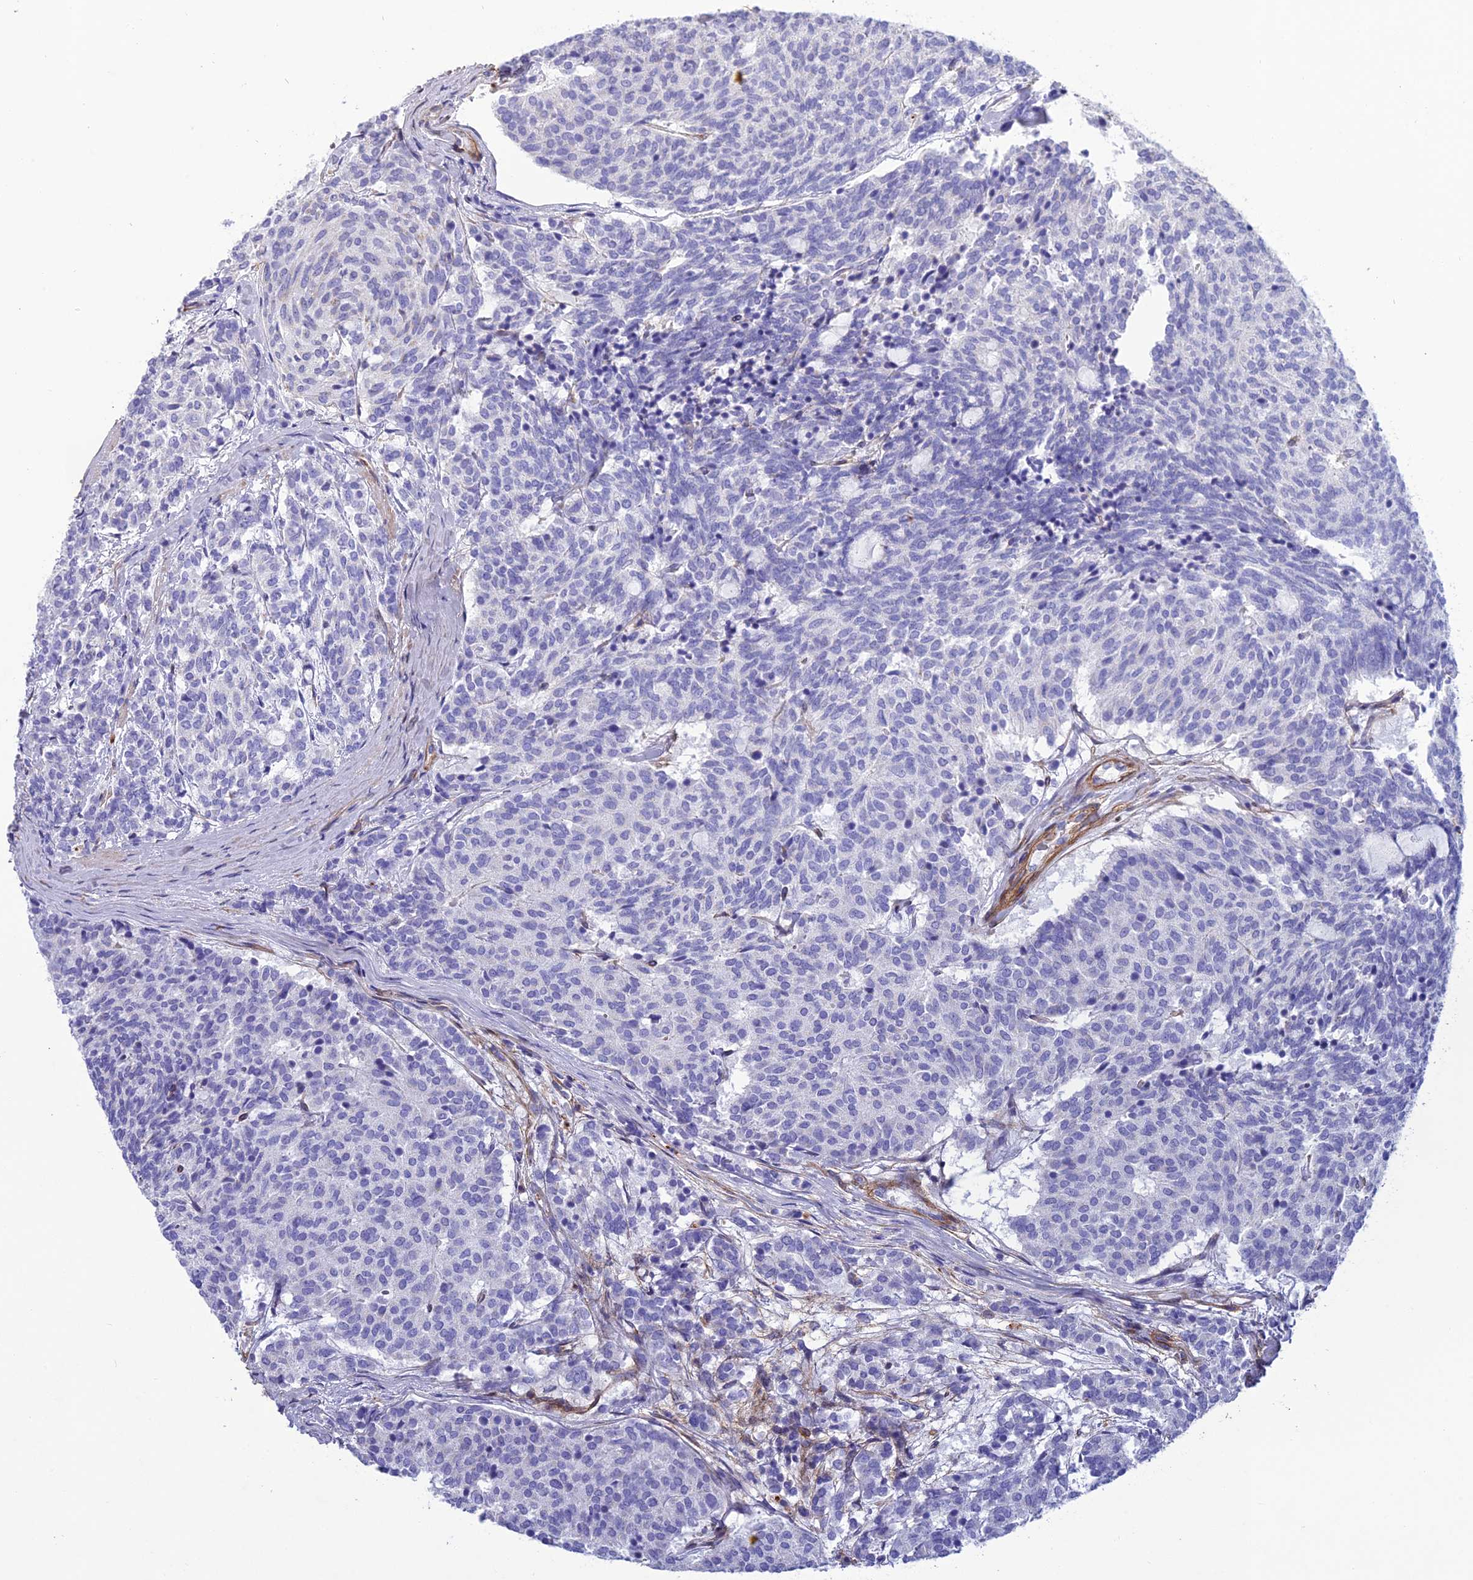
{"staining": {"intensity": "negative", "quantity": "none", "location": "none"}, "tissue": "carcinoid", "cell_type": "Tumor cells", "image_type": "cancer", "snomed": [{"axis": "morphology", "description": "Carcinoid, malignant, NOS"}, {"axis": "topography", "description": "Pancreas"}], "caption": "Tumor cells are negative for protein expression in human carcinoid.", "gene": "TNS1", "patient": {"sex": "female", "age": 54}}